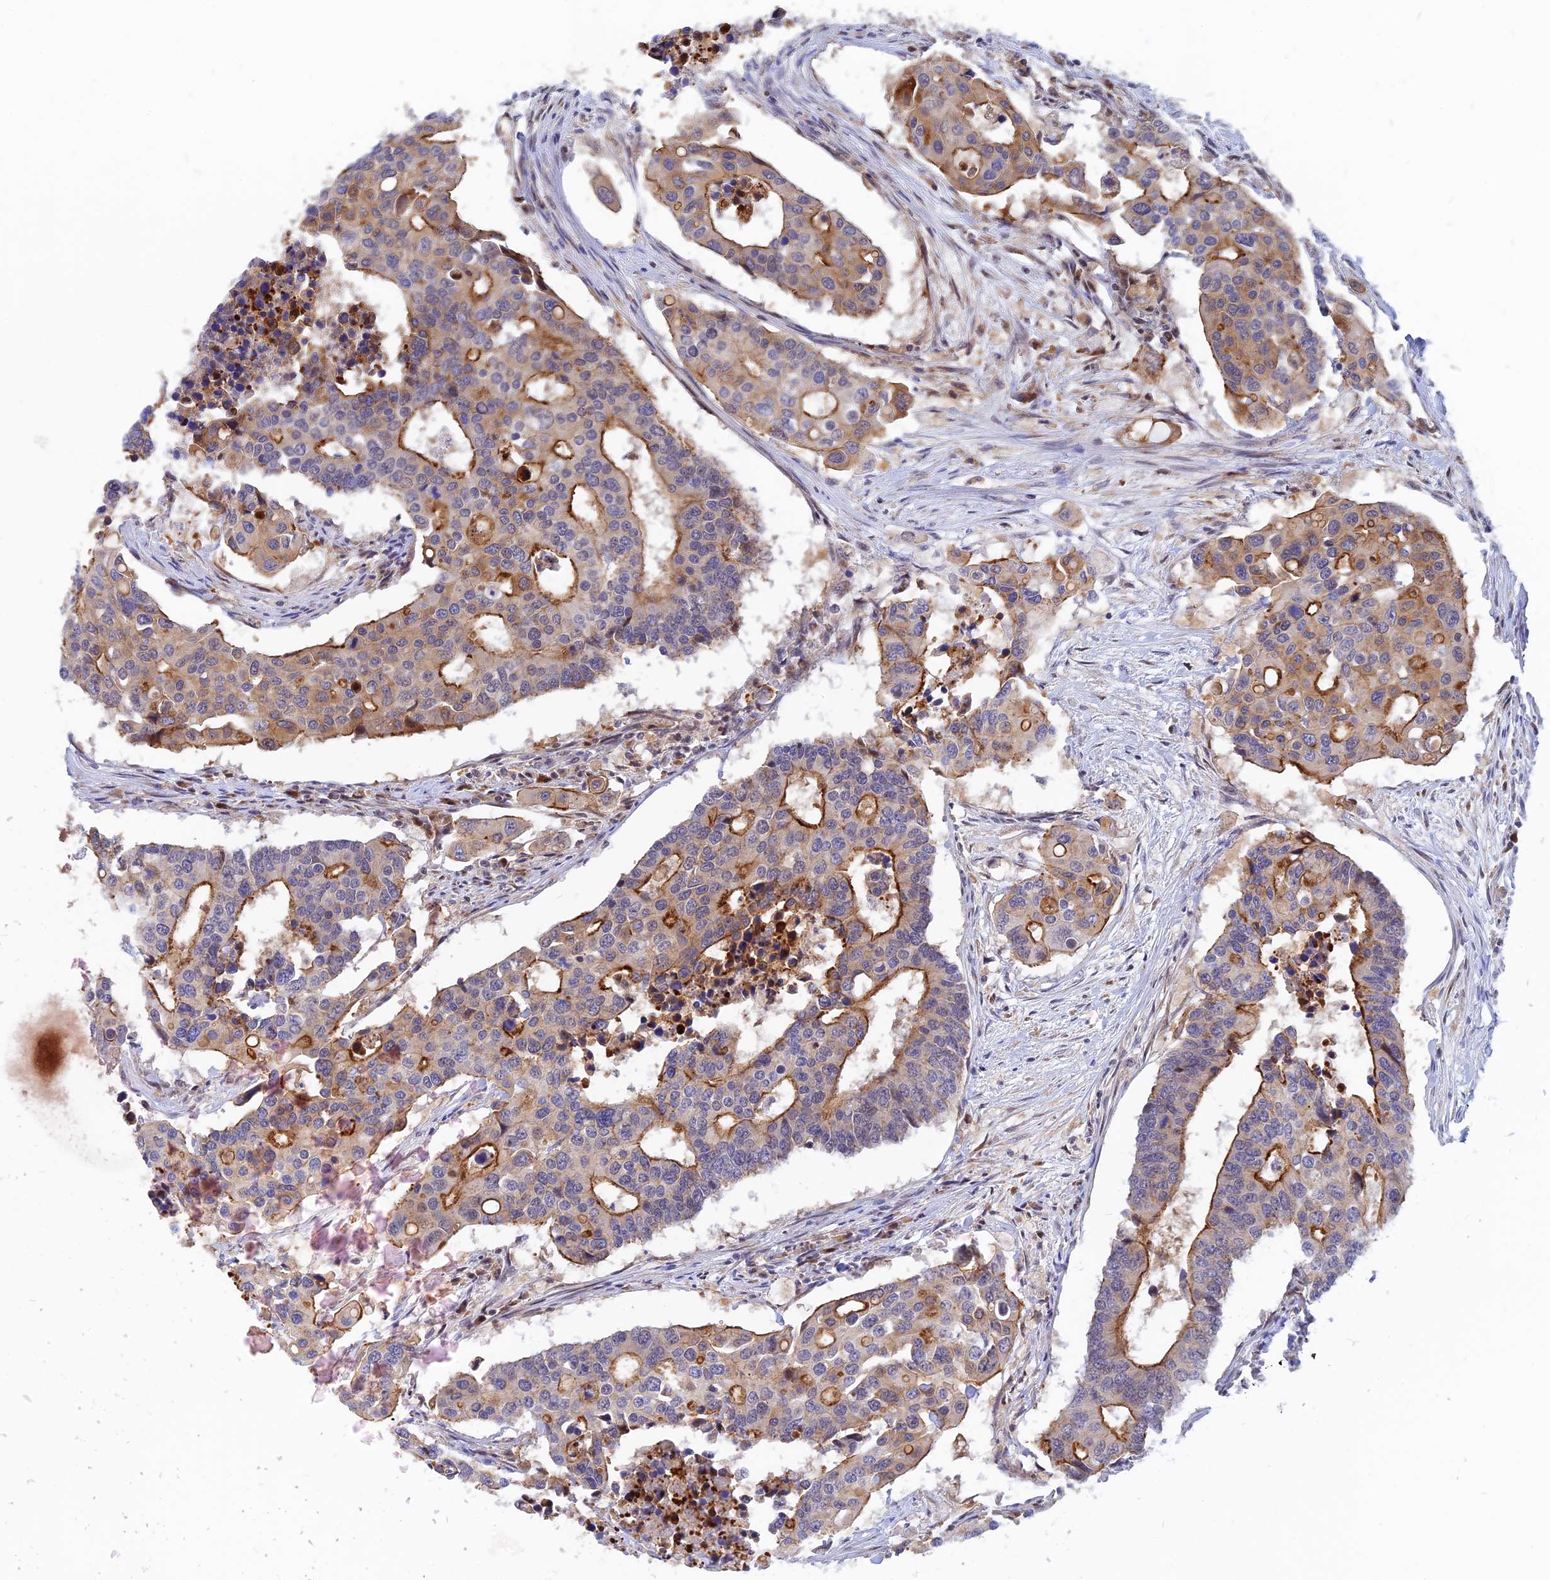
{"staining": {"intensity": "moderate", "quantity": "25%-75%", "location": "cytoplasmic/membranous"}, "tissue": "colorectal cancer", "cell_type": "Tumor cells", "image_type": "cancer", "snomed": [{"axis": "morphology", "description": "Adenocarcinoma, NOS"}, {"axis": "topography", "description": "Colon"}], "caption": "Protein expression analysis of colorectal cancer exhibits moderate cytoplasmic/membranous staining in about 25%-75% of tumor cells. (DAB (3,3'-diaminobenzidine) IHC, brown staining for protein, blue staining for nuclei).", "gene": "DNAJC16", "patient": {"sex": "male", "age": 77}}